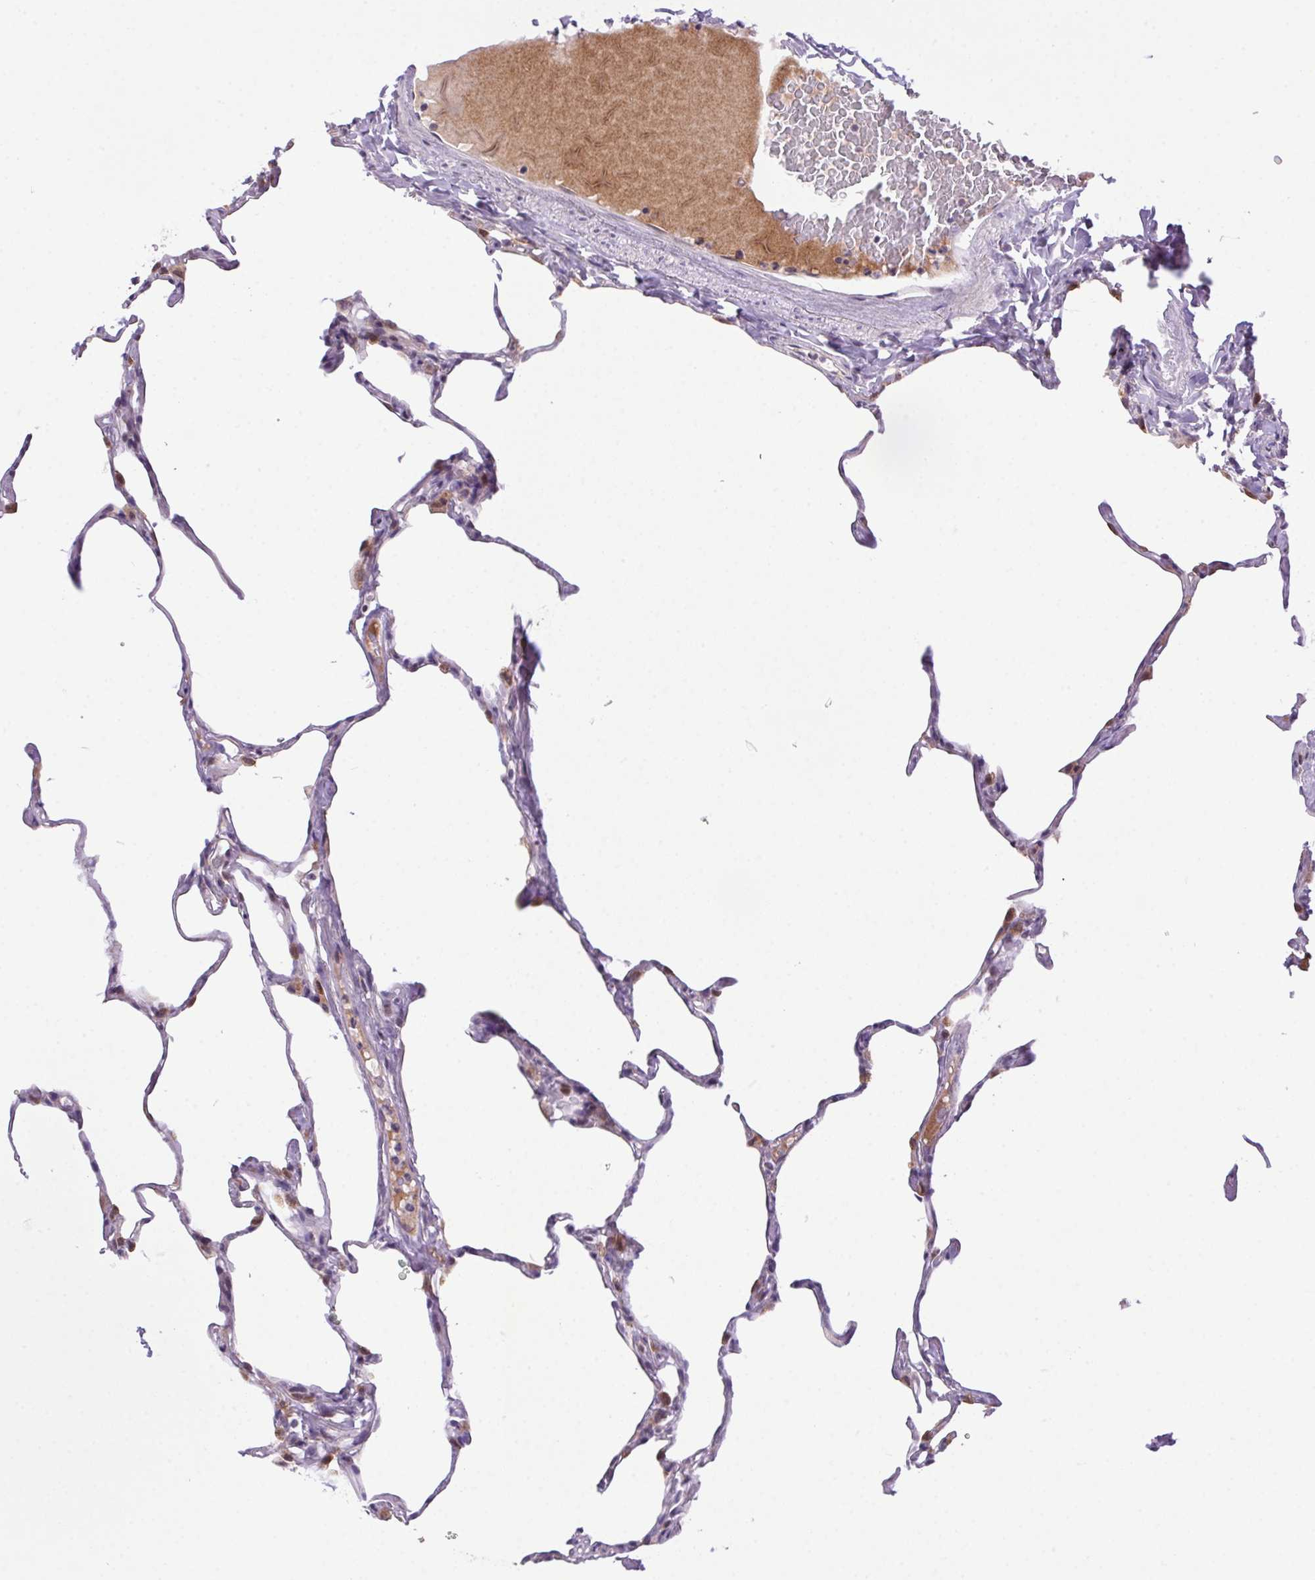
{"staining": {"intensity": "negative", "quantity": "none", "location": "none"}, "tissue": "lung", "cell_type": "Alveolar cells", "image_type": "normal", "snomed": [{"axis": "morphology", "description": "Normal tissue, NOS"}, {"axis": "topography", "description": "Lung"}], "caption": "High power microscopy image of an immunohistochemistry (IHC) photomicrograph of benign lung, revealing no significant positivity in alveolar cells. (Brightfield microscopy of DAB IHC at high magnification).", "gene": "LRRTM1", "patient": {"sex": "male", "age": 65}}